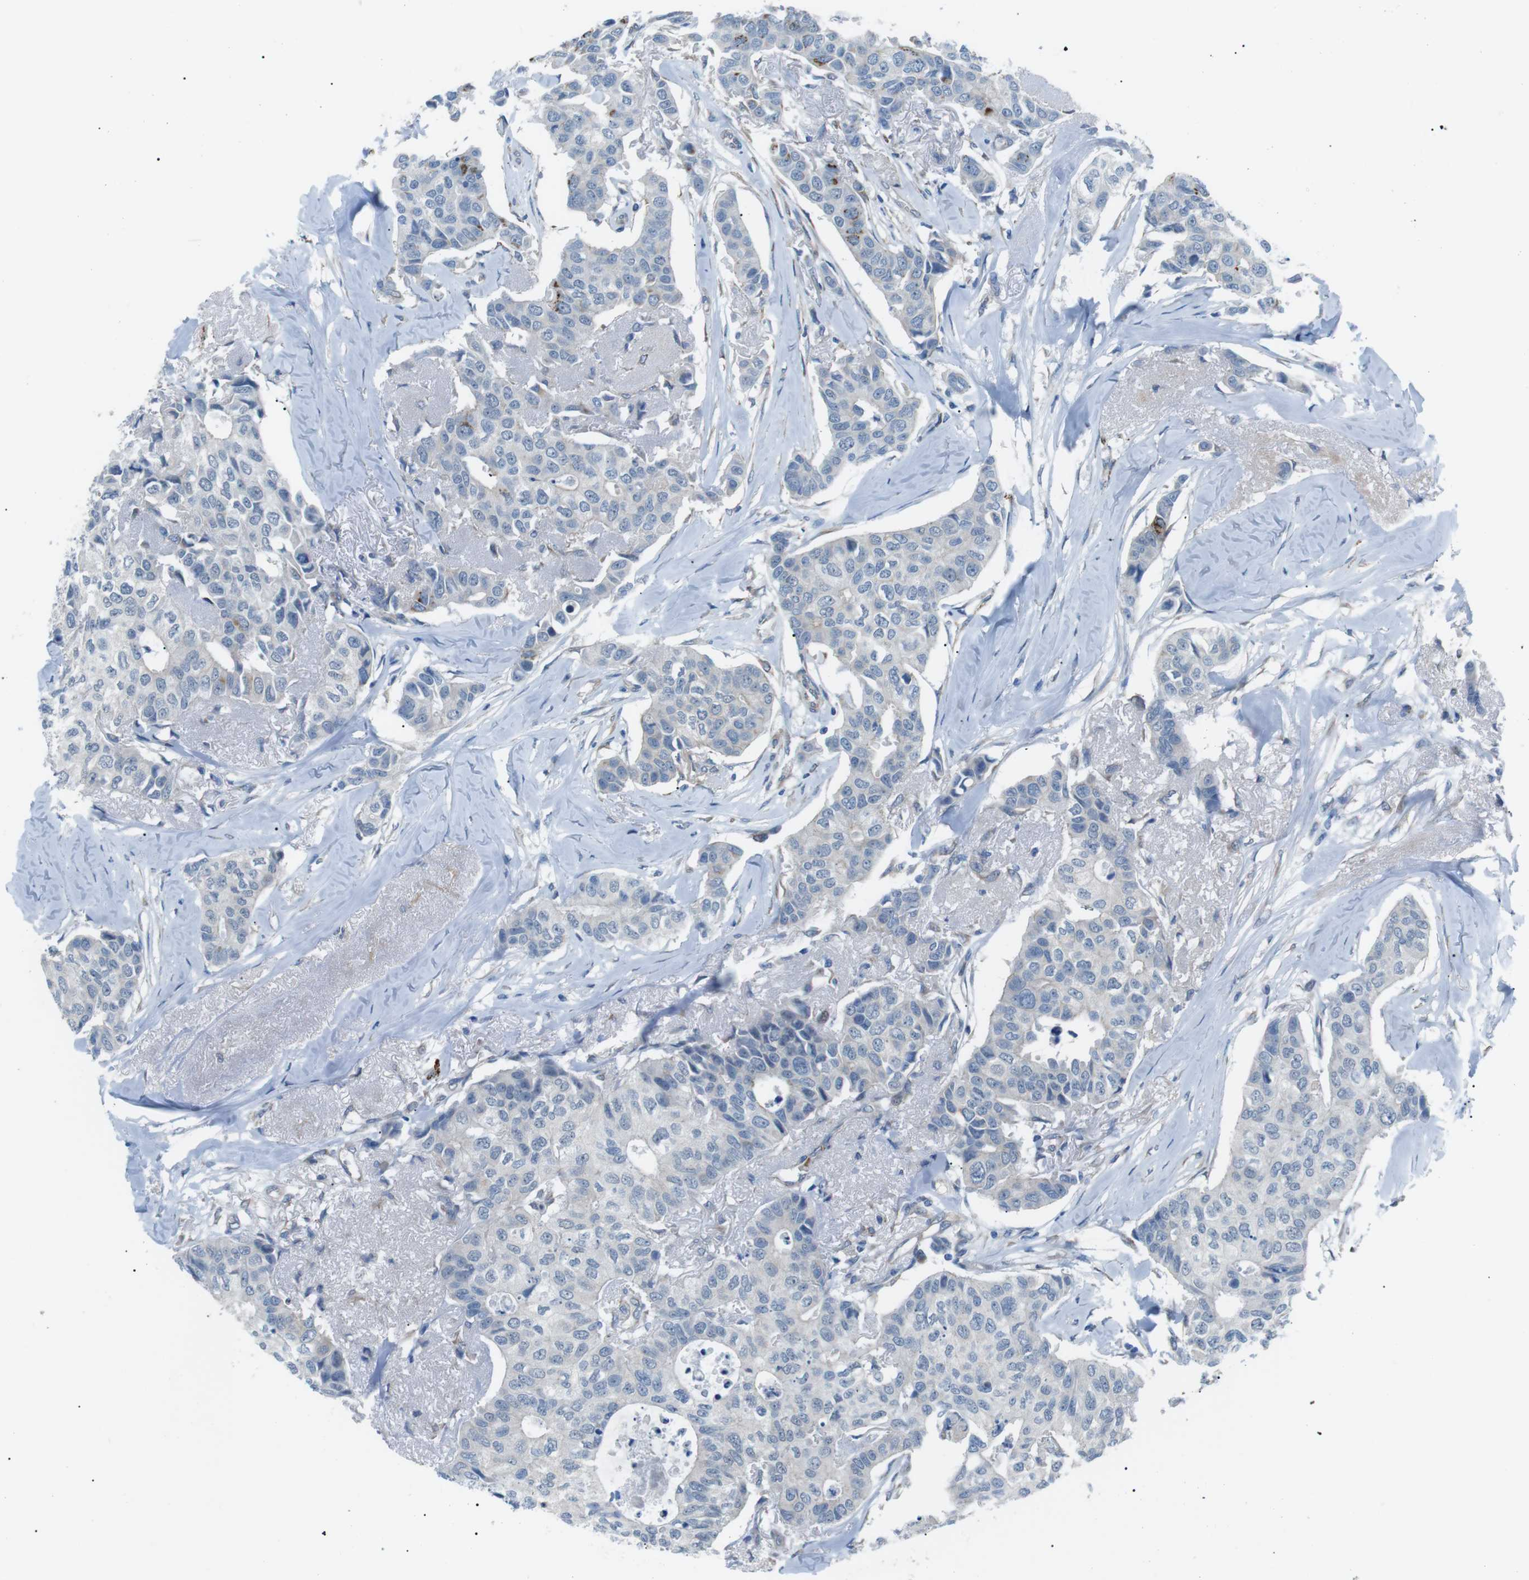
{"staining": {"intensity": "negative", "quantity": "none", "location": "none"}, "tissue": "breast cancer", "cell_type": "Tumor cells", "image_type": "cancer", "snomed": [{"axis": "morphology", "description": "Duct carcinoma"}, {"axis": "topography", "description": "Breast"}], "caption": "The histopathology image exhibits no significant expression in tumor cells of breast cancer (invasive ductal carcinoma).", "gene": "B4GALNT2", "patient": {"sex": "female", "age": 80}}